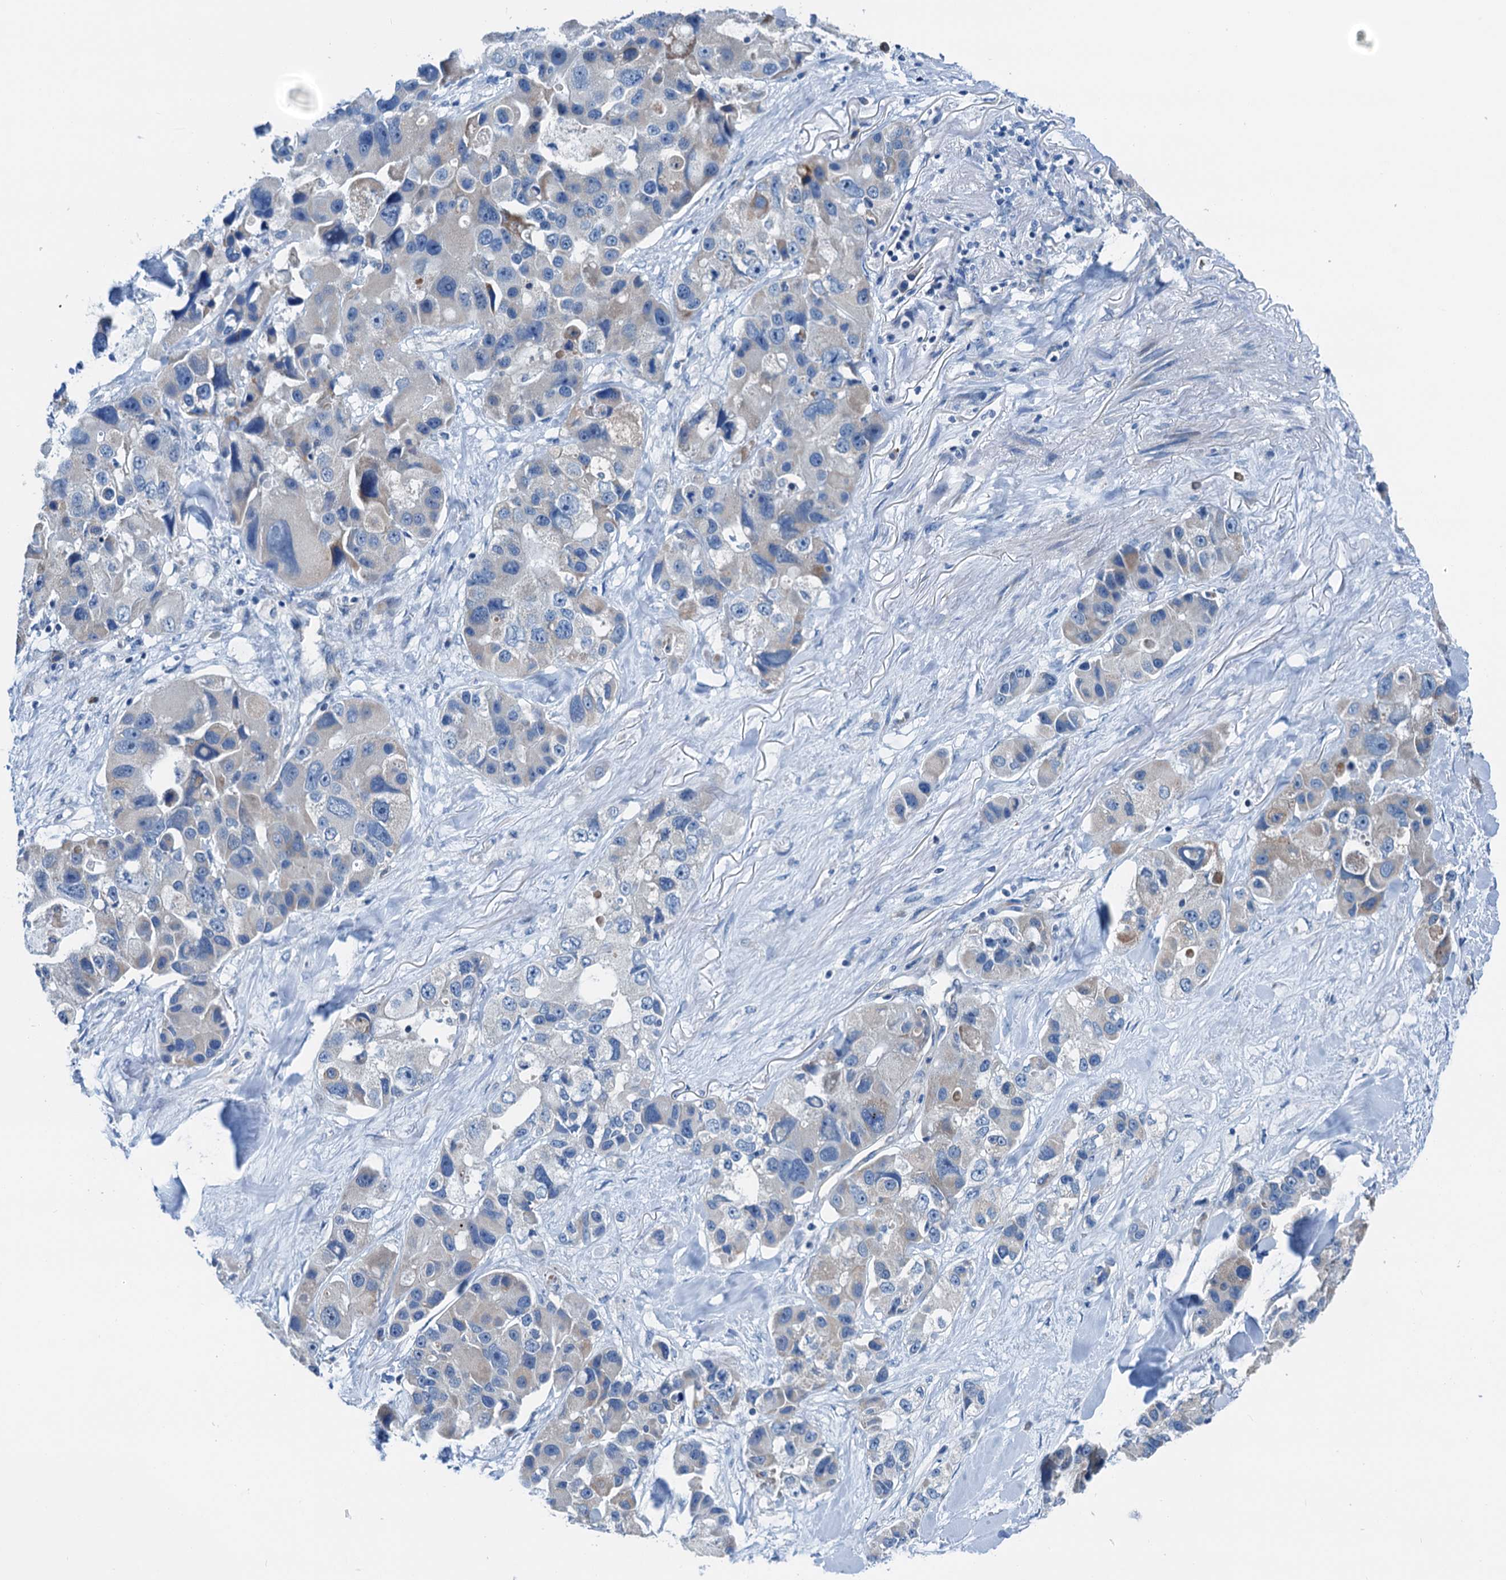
{"staining": {"intensity": "weak", "quantity": "<25%", "location": "cytoplasmic/membranous"}, "tissue": "lung cancer", "cell_type": "Tumor cells", "image_type": "cancer", "snomed": [{"axis": "morphology", "description": "Adenocarcinoma, NOS"}, {"axis": "topography", "description": "Lung"}], "caption": "Tumor cells show no significant positivity in adenocarcinoma (lung).", "gene": "ELAC1", "patient": {"sex": "female", "age": 54}}